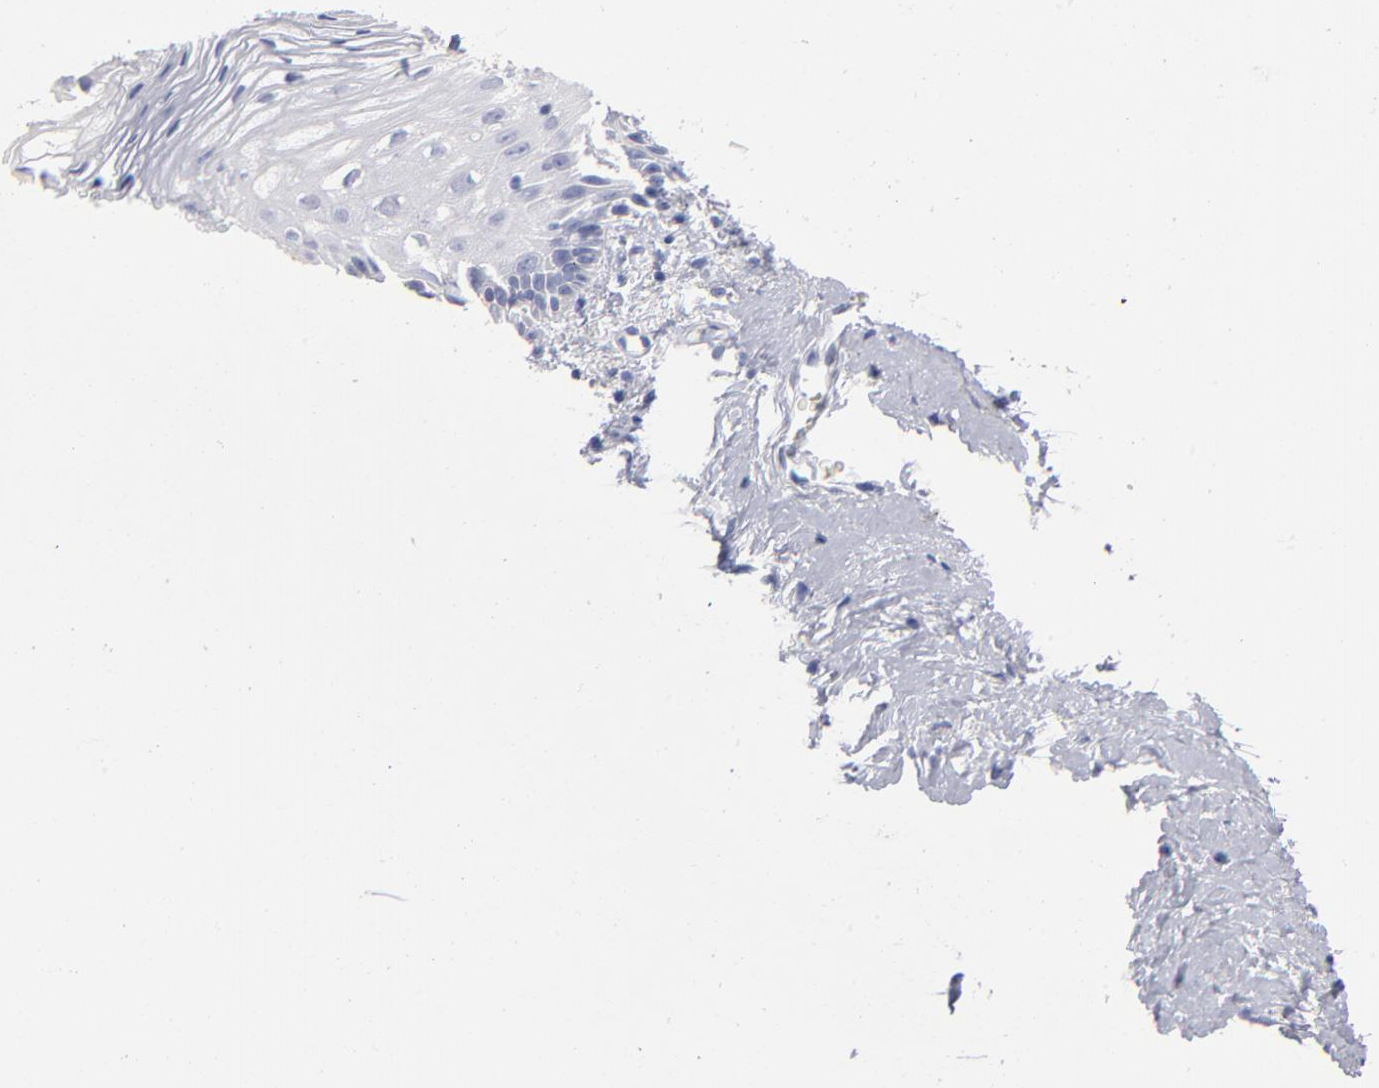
{"staining": {"intensity": "negative", "quantity": "none", "location": "none"}, "tissue": "vagina", "cell_type": "Squamous epithelial cells", "image_type": "normal", "snomed": [{"axis": "morphology", "description": "Normal tissue, NOS"}, {"axis": "topography", "description": "Vagina"}], "caption": "Immunohistochemical staining of unremarkable vagina exhibits no significant staining in squamous epithelial cells.", "gene": "ARG1", "patient": {"sex": "female", "age": 61}}